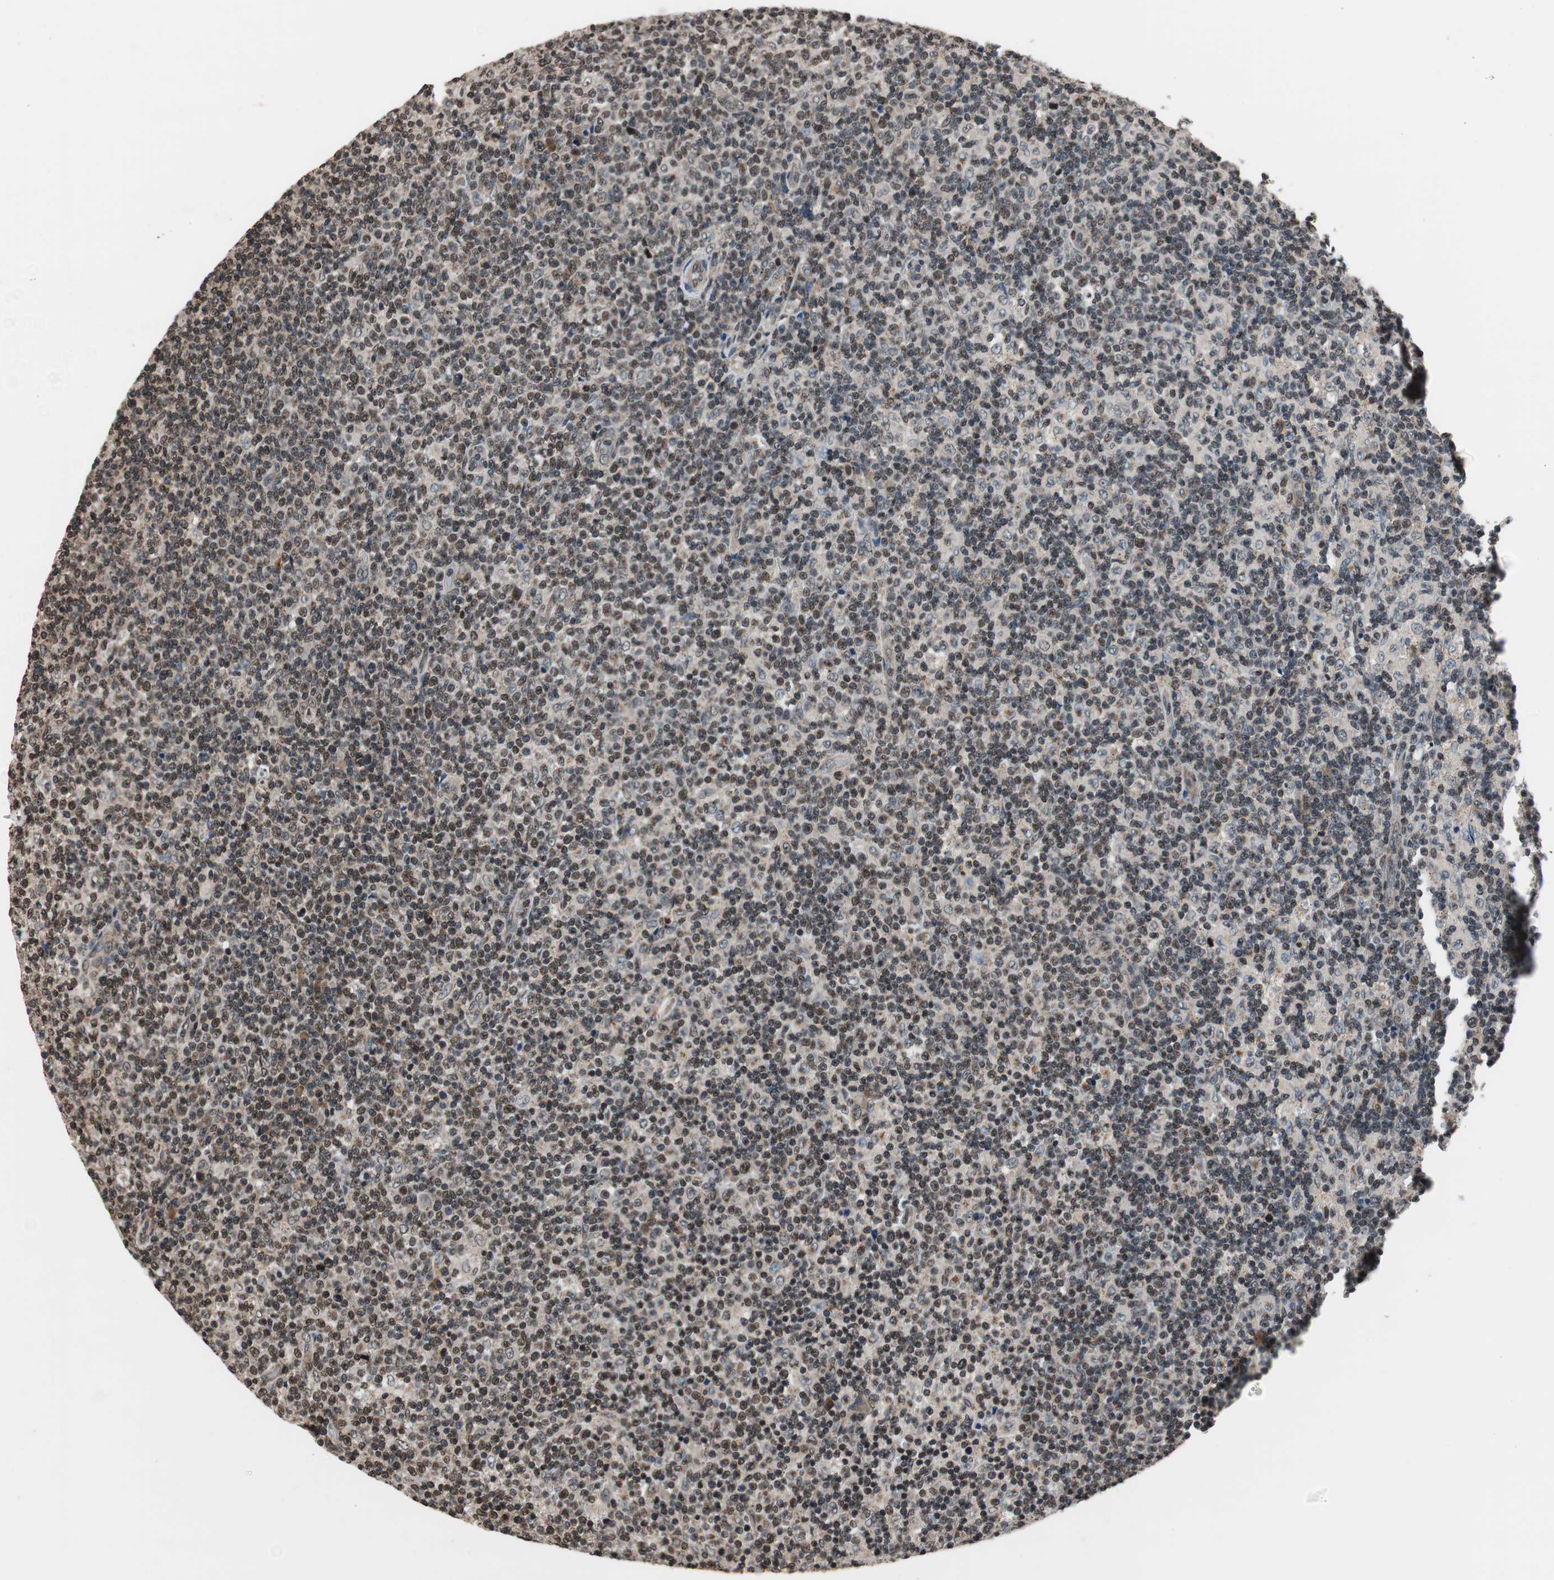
{"staining": {"intensity": "moderate", "quantity": ">75%", "location": "nuclear"}, "tissue": "lymph node", "cell_type": "Germinal center cells", "image_type": "normal", "snomed": [{"axis": "morphology", "description": "Normal tissue, NOS"}, {"axis": "morphology", "description": "Inflammation, NOS"}, {"axis": "topography", "description": "Lymph node"}], "caption": "IHC image of unremarkable lymph node: human lymph node stained using immunohistochemistry exhibits medium levels of moderate protein expression localized specifically in the nuclear of germinal center cells, appearing as a nuclear brown color.", "gene": "RFC1", "patient": {"sex": "male", "age": 55}}